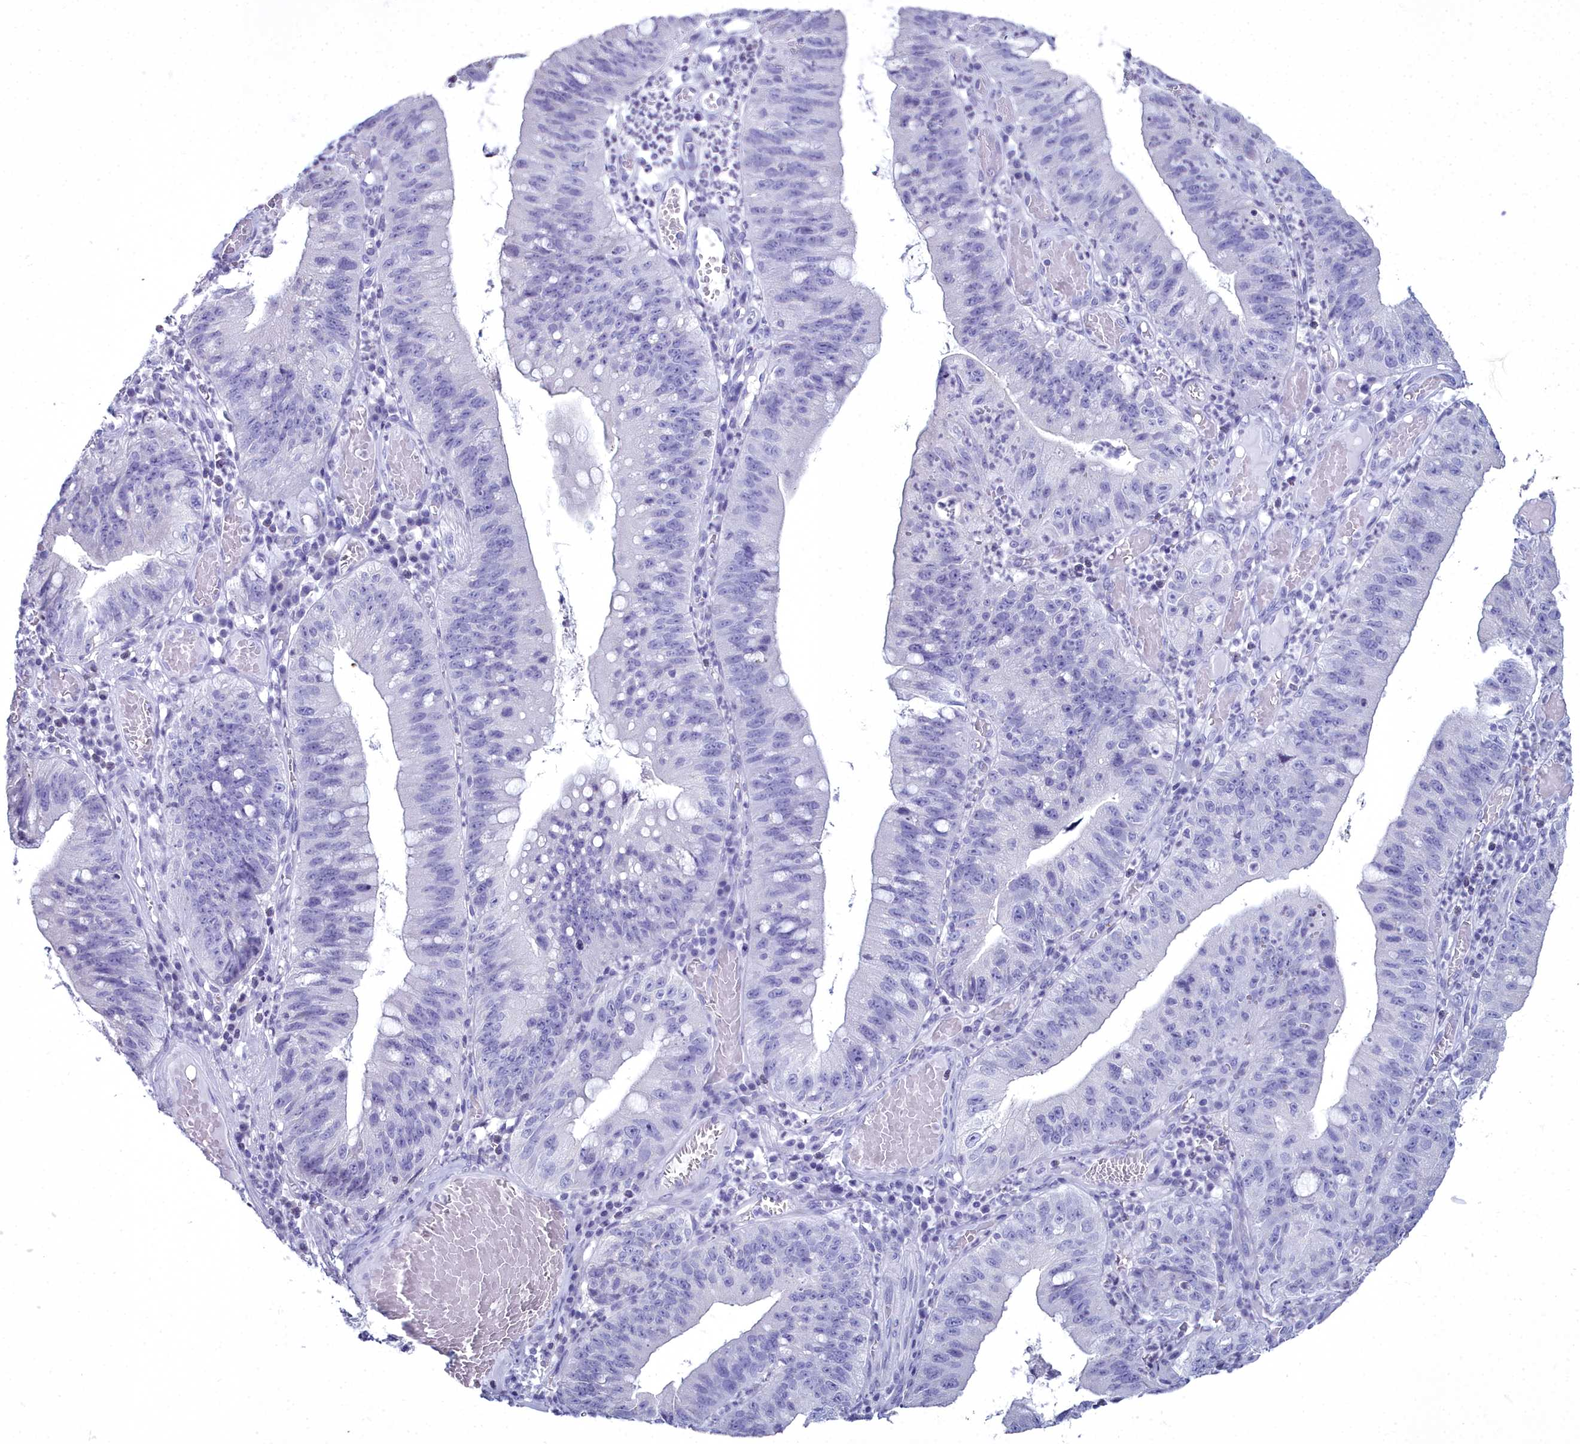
{"staining": {"intensity": "negative", "quantity": "none", "location": "none"}, "tissue": "stomach cancer", "cell_type": "Tumor cells", "image_type": "cancer", "snomed": [{"axis": "morphology", "description": "Adenocarcinoma, NOS"}, {"axis": "topography", "description": "Stomach"}], "caption": "High power microscopy photomicrograph of an IHC image of stomach adenocarcinoma, revealing no significant staining in tumor cells.", "gene": "MAP6", "patient": {"sex": "male", "age": 59}}